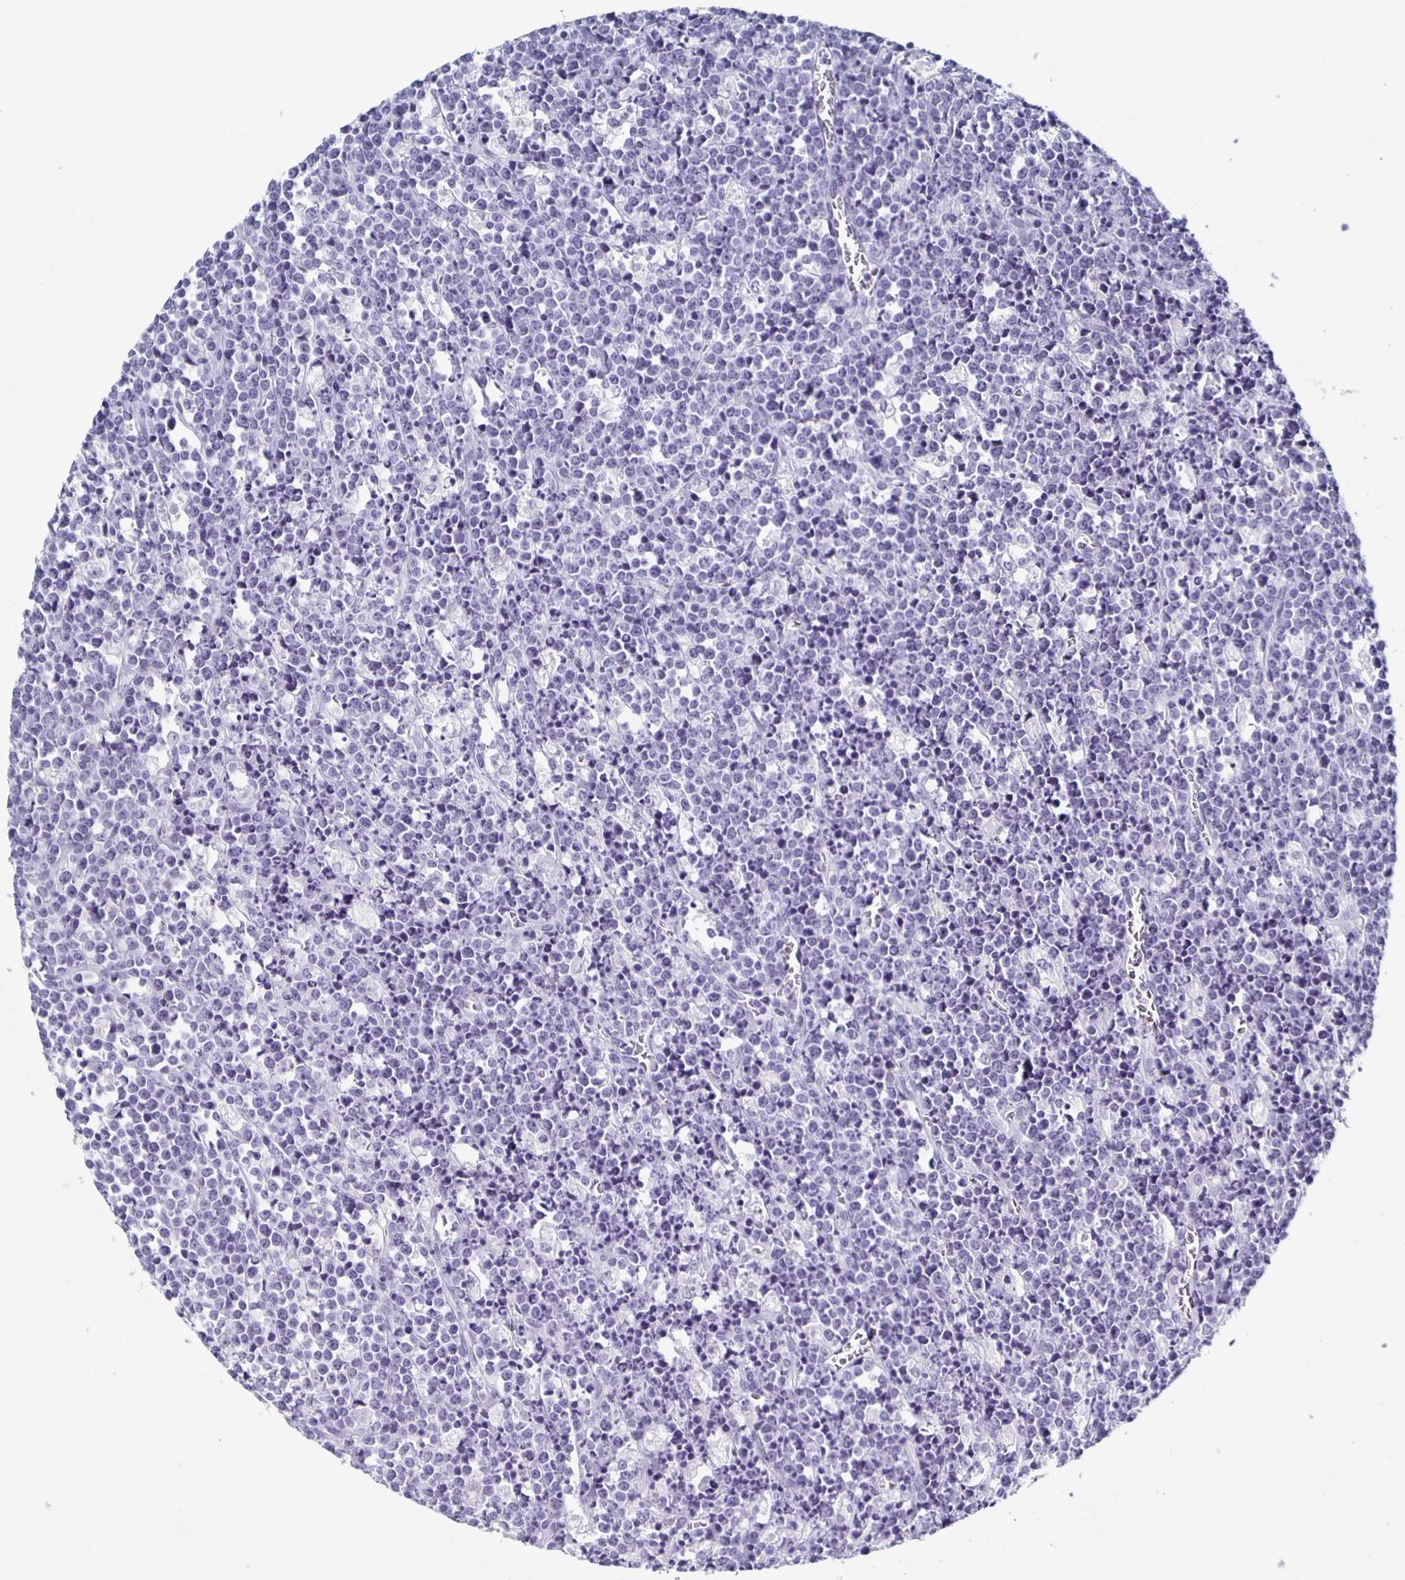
{"staining": {"intensity": "negative", "quantity": "none", "location": "none"}, "tissue": "lymphoma", "cell_type": "Tumor cells", "image_type": "cancer", "snomed": [{"axis": "morphology", "description": "Malignant lymphoma, non-Hodgkin's type, High grade"}, {"axis": "topography", "description": "Ovary"}], "caption": "High power microscopy photomicrograph of an IHC image of lymphoma, revealing no significant positivity in tumor cells.", "gene": "CCDC17", "patient": {"sex": "female", "age": 56}}